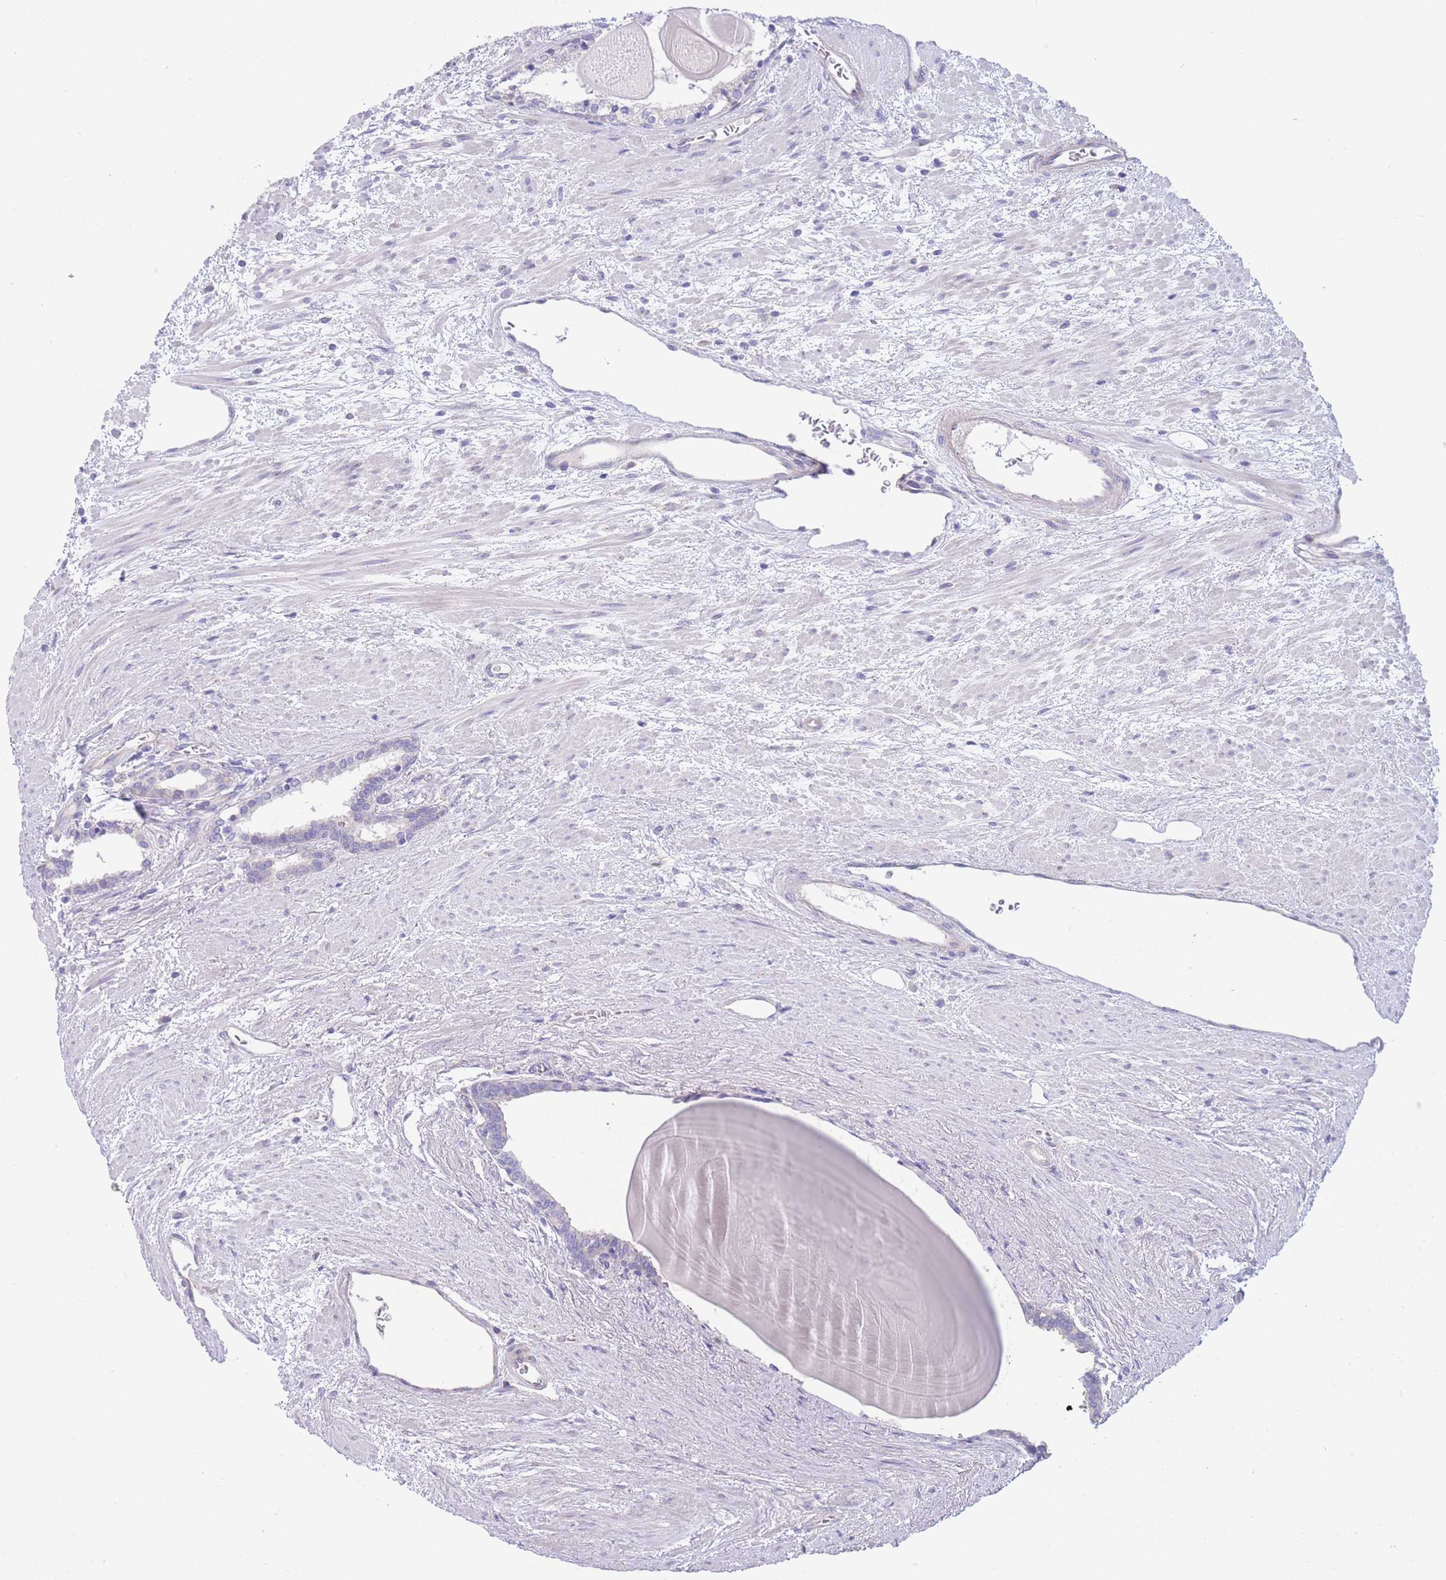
{"staining": {"intensity": "negative", "quantity": "none", "location": "none"}, "tissue": "prostate cancer", "cell_type": "Tumor cells", "image_type": "cancer", "snomed": [{"axis": "morphology", "description": "Adenocarcinoma, High grade"}, {"axis": "topography", "description": "Prostate"}], "caption": "This photomicrograph is of prostate high-grade adenocarcinoma stained with immunohistochemistry (IHC) to label a protein in brown with the nuclei are counter-stained blue. There is no positivity in tumor cells.", "gene": "ALS2CL", "patient": {"sex": "male", "age": 69}}